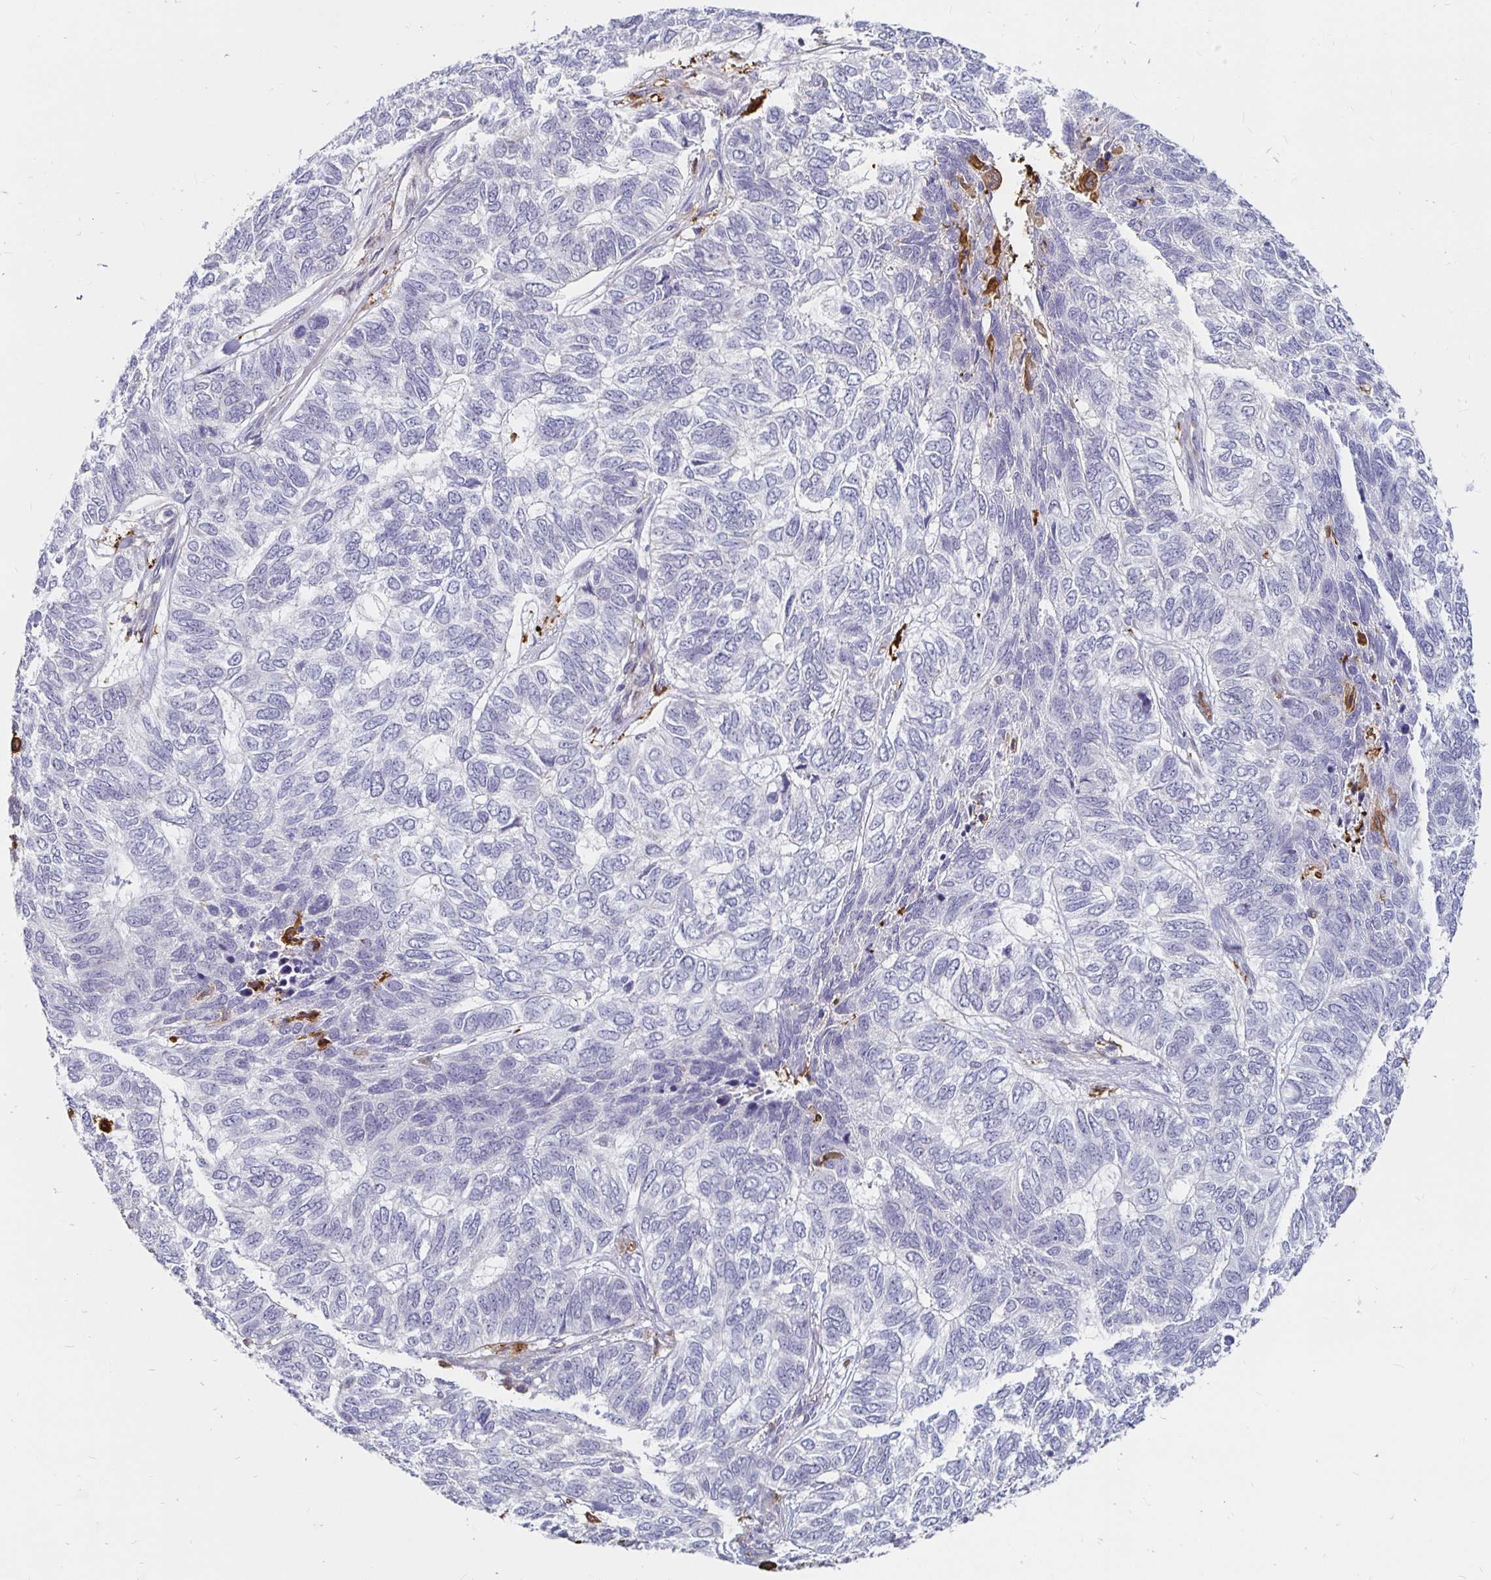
{"staining": {"intensity": "negative", "quantity": "none", "location": "none"}, "tissue": "skin cancer", "cell_type": "Tumor cells", "image_type": "cancer", "snomed": [{"axis": "morphology", "description": "Basal cell carcinoma"}, {"axis": "topography", "description": "Skin"}], "caption": "Immunohistochemistry (IHC) photomicrograph of neoplastic tissue: human skin basal cell carcinoma stained with DAB (3,3'-diaminobenzidine) shows no significant protein positivity in tumor cells.", "gene": "CCDC85A", "patient": {"sex": "female", "age": 65}}